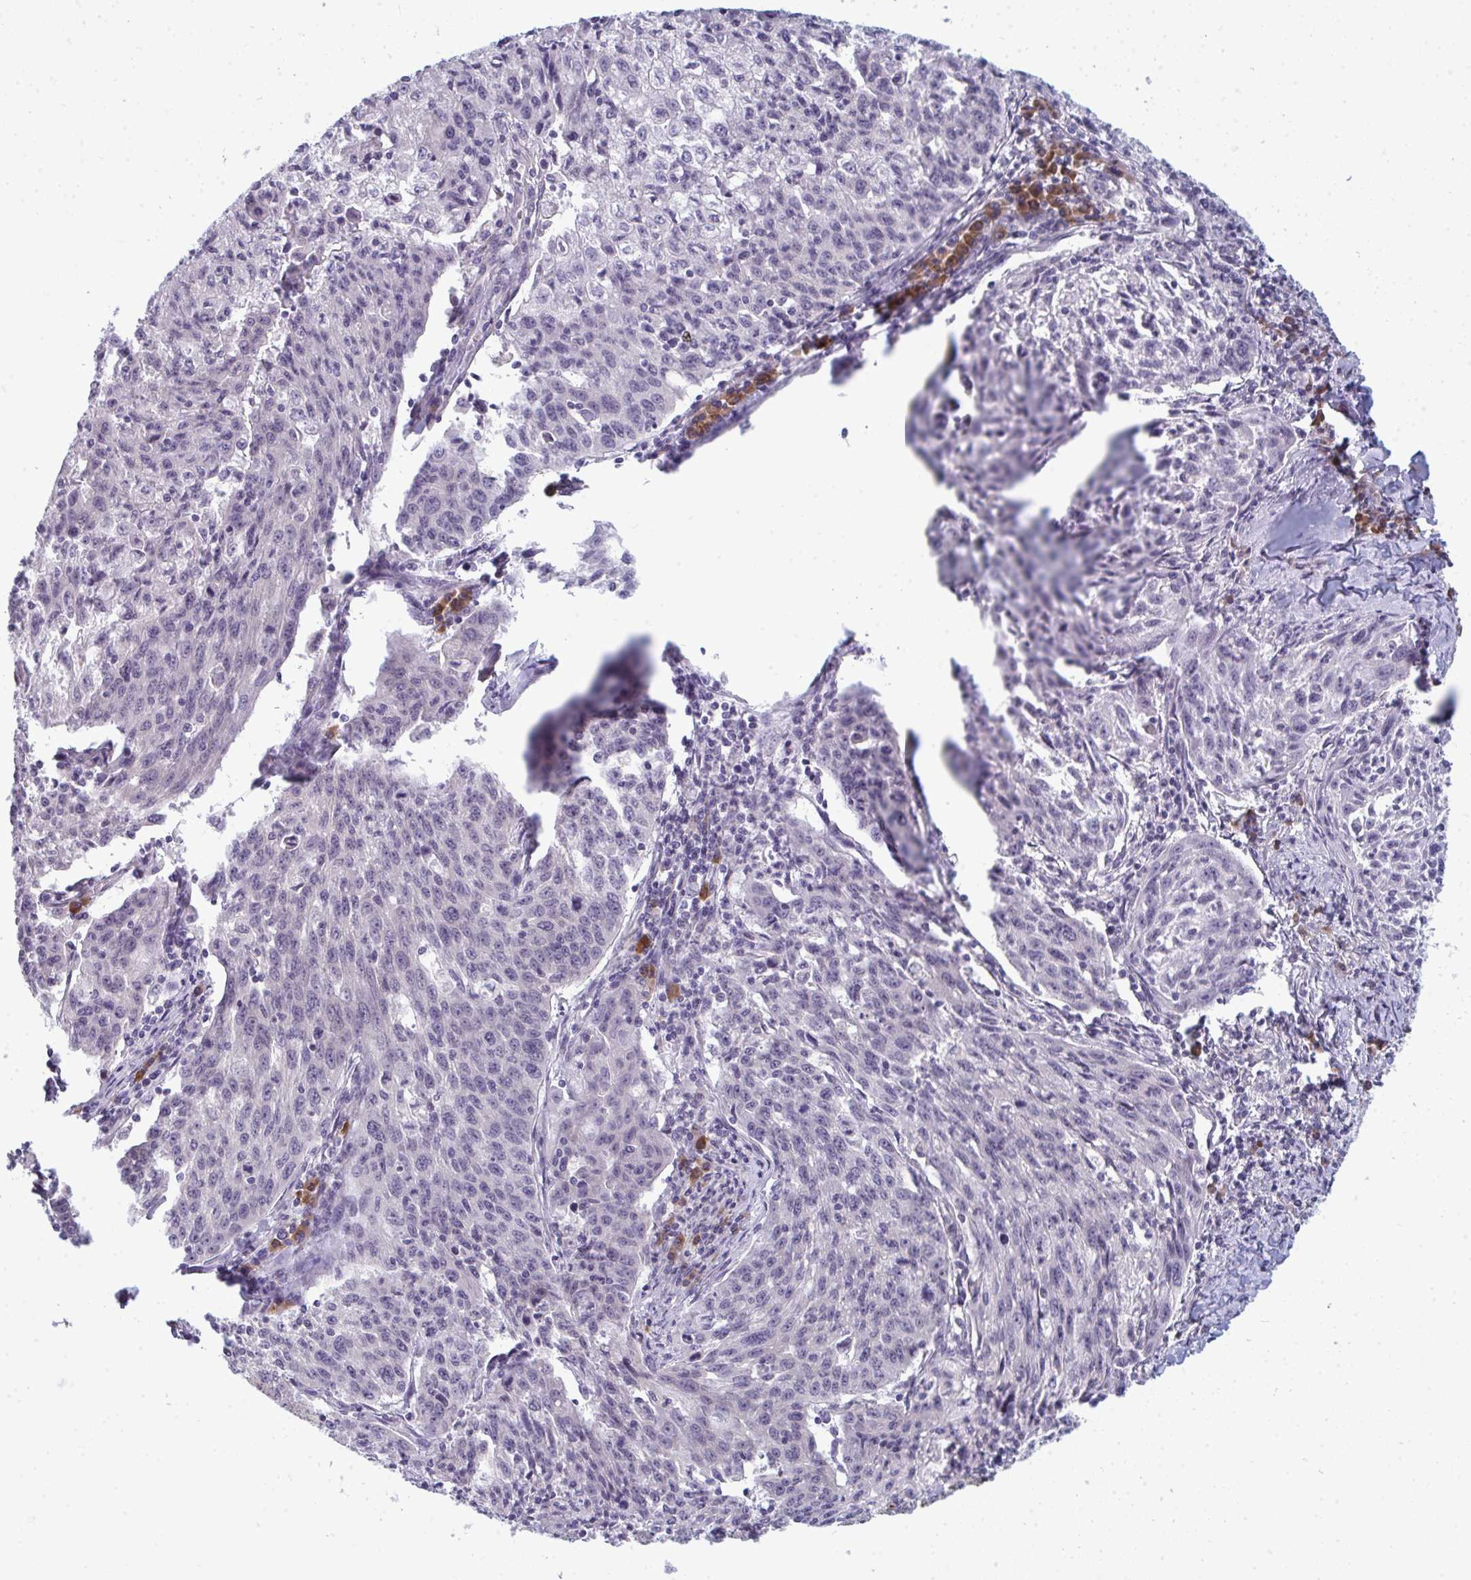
{"staining": {"intensity": "negative", "quantity": "none", "location": "none"}, "tissue": "lung cancer", "cell_type": "Tumor cells", "image_type": "cancer", "snomed": [{"axis": "morphology", "description": "Squamous cell carcinoma, NOS"}, {"axis": "morphology", "description": "Squamous cell carcinoma, metastatic, NOS"}, {"axis": "topography", "description": "Bronchus"}, {"axis": "topography", "description": "Lung"}], "caption": "The photomicrograph displays no staining of tumor cells in lung cancer (squamous cell carcinoma).", "gene": "LYSMD4", "patient": {"sex": "male", "age": 62}}